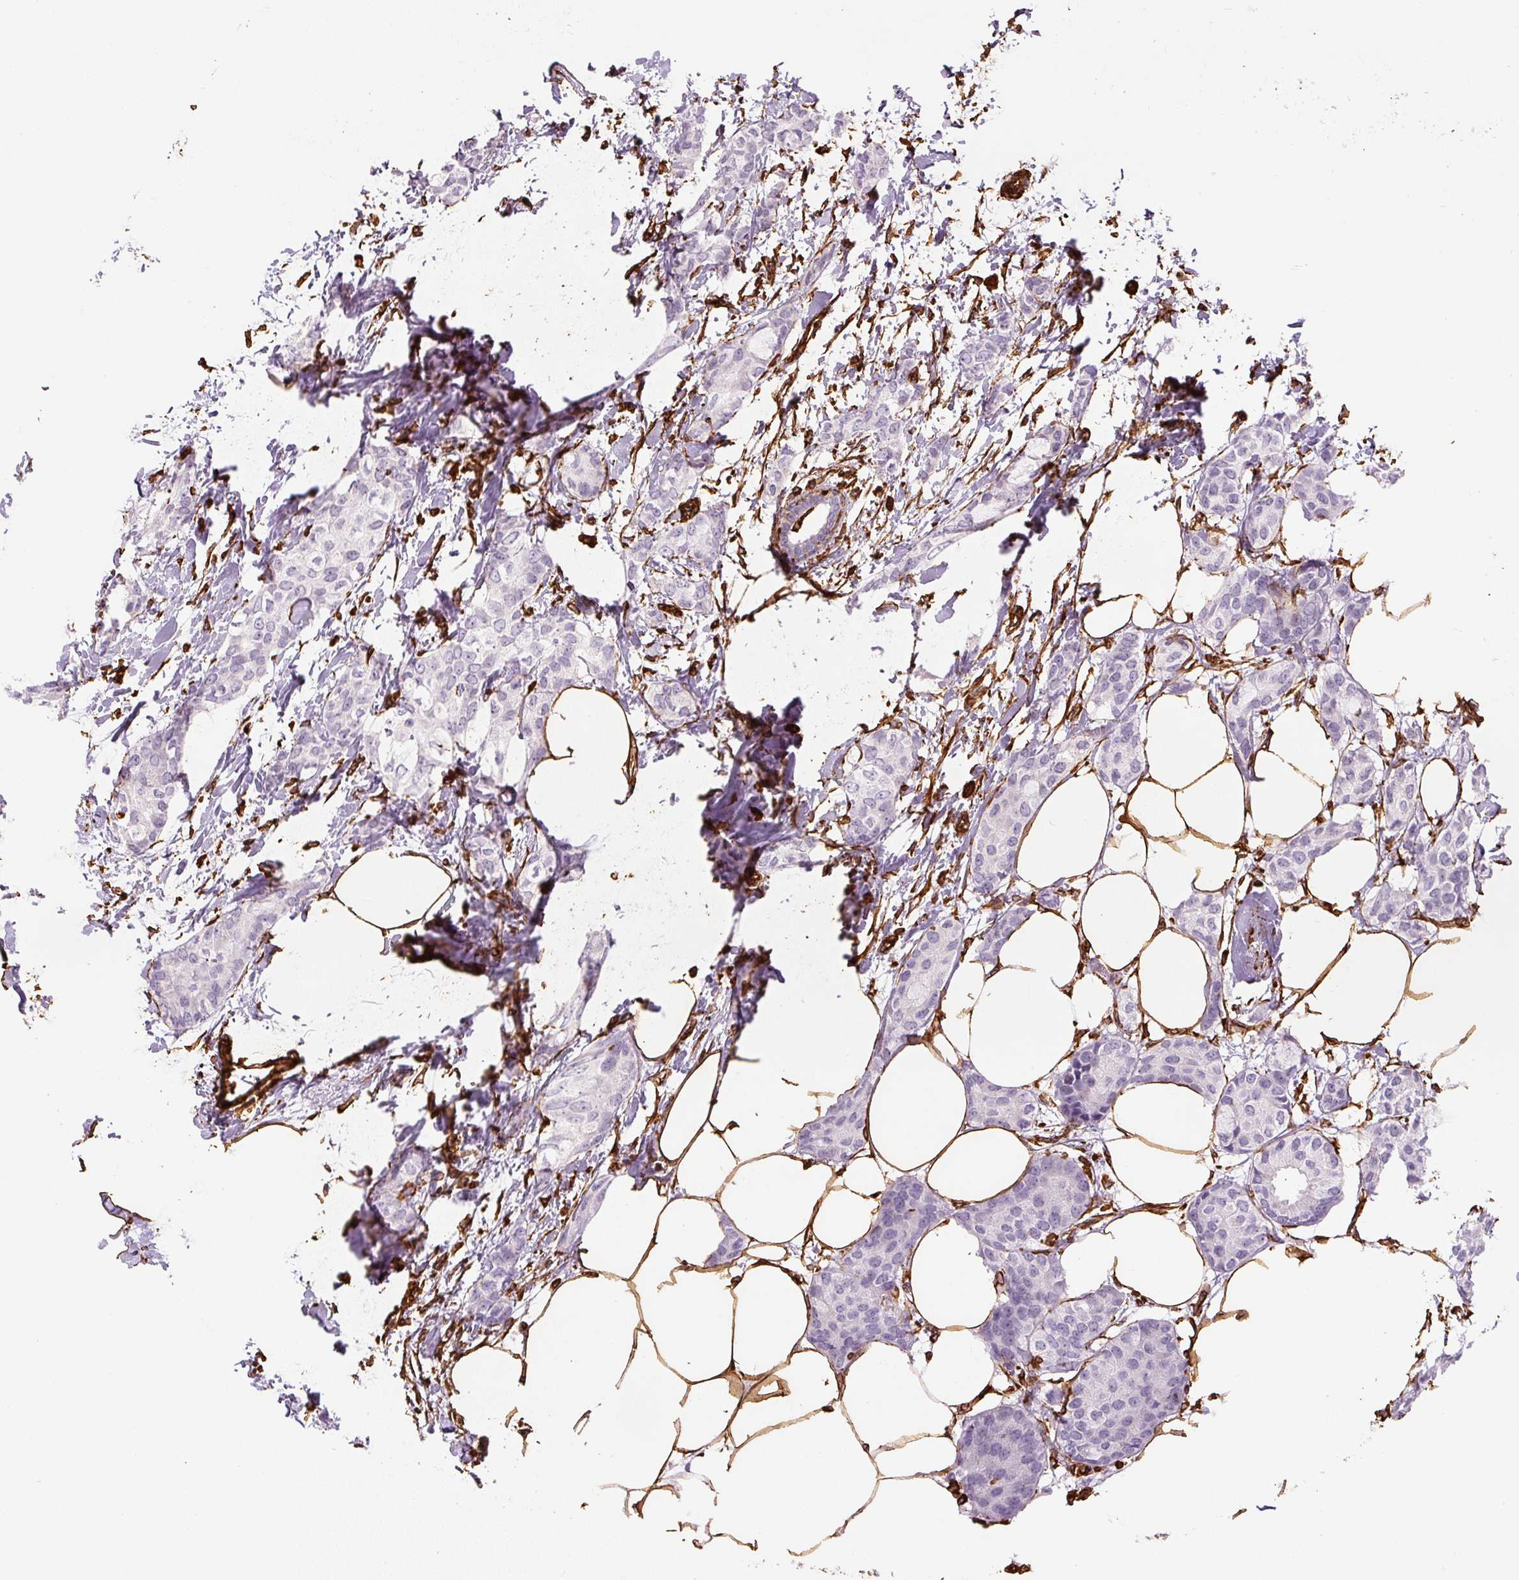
{"staining": {"intensity": "negative", "quantity": "none", "location": "none"}, "tissue": "breast cancer", "cell_type": "Tumor cells", "image_type": "cancer", "snomed": [{"axis": "morphology", "description": "Duct carcinoma"}, {"axis": "topography", "description": "Breast"}], "caption": "Immunohistochemical staining of human breast cancer reveals no significant expression in tumor cells.", "gene": "VIM", "patient": {"sex": "female", "age": 73}}